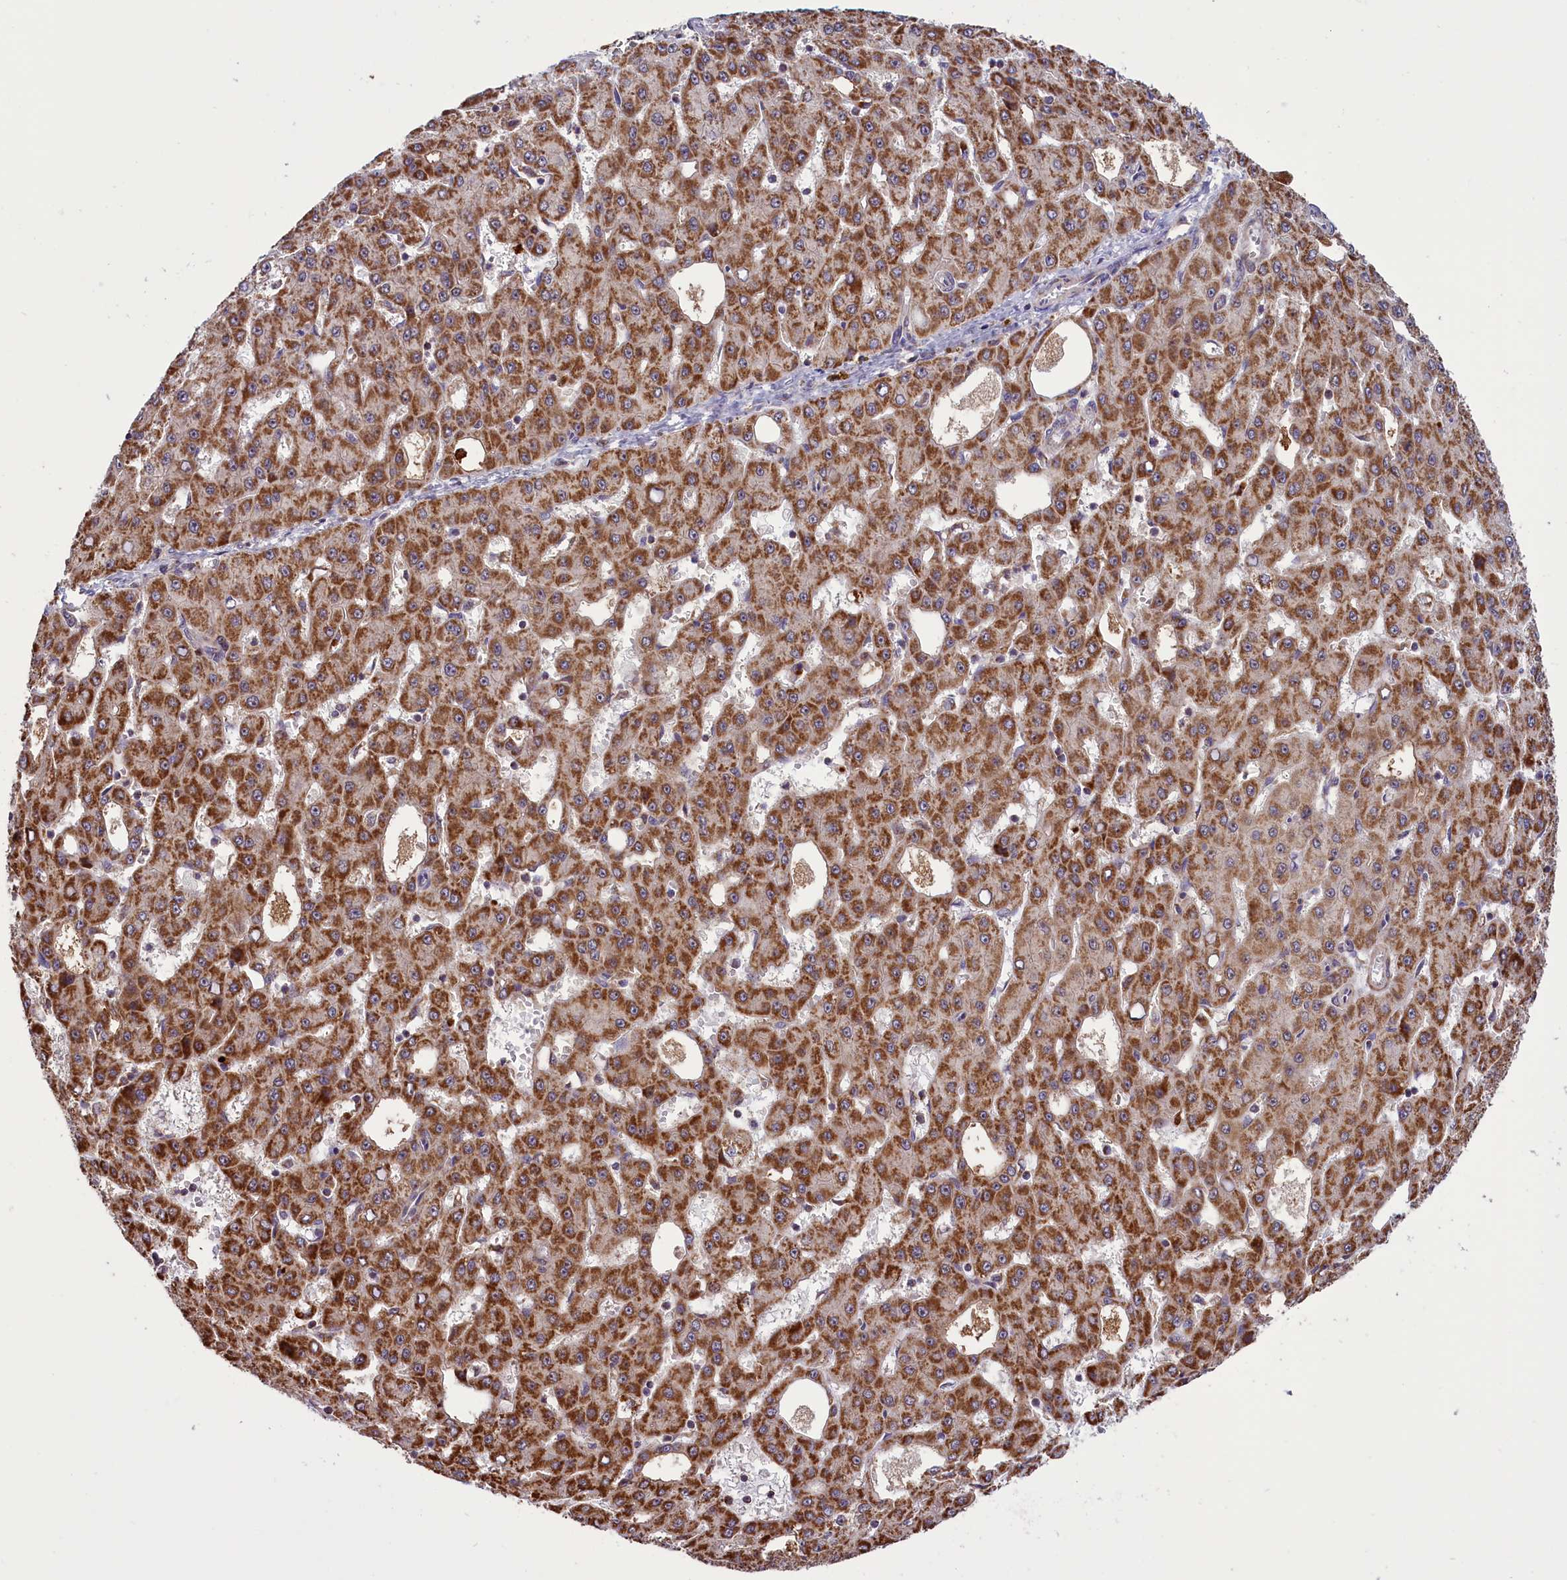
{"staining": {"intensity": "moderate", "quantity": ">75%", "location": "cytoplasmic/membranous"}, "tissue": "liver cancer", "cell_type": "Tumor cells", "image_type": "cancer", "snomed": [{"axis": "morphology", "description": "Carcinoma, Hepatocellular, NOS"}, {"axis": "topography", "description": "Liver"}], "caption": "Immunohistochemistry (DAB) staining of hepatocellular carcinoma (liver) shows moderate cytoplasmic/membranous protein positivity in about >75% of tumor cells. (IHC, brightfield microscopy, high magnification).", "gene": "GLRX5", "patient": {"sex": "male", "age": 47}}